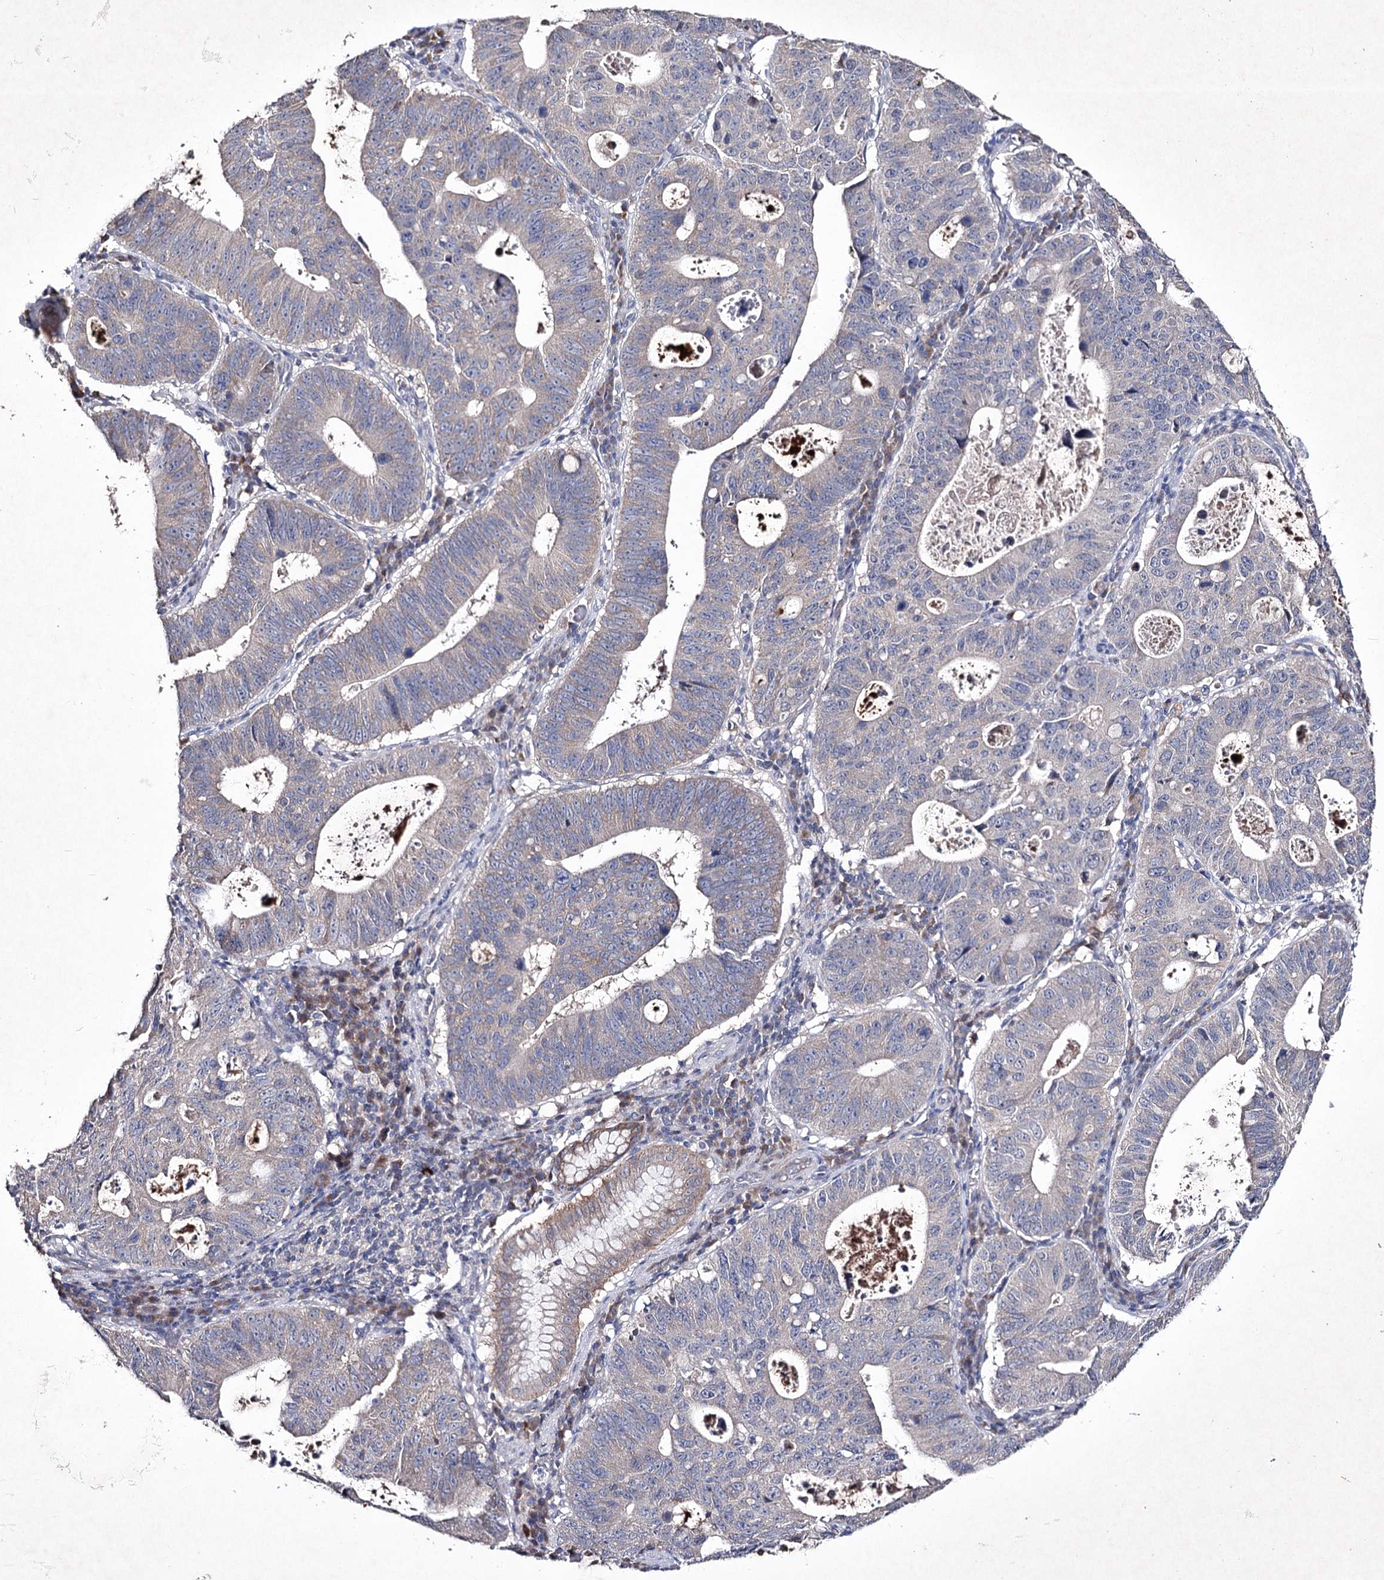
{"staining": {"intensity": "negative", "quantity": "none", "location": "none"}, "tissue": "stomach cancer", "cell_type": "Tumor cells", "image_type": "cancer", "snomed": [{"axis": "morphology", "description": "Adenocarcinoma, NOS"}, {"axis": "topography", "description": "Stomach"}], "caption": "A high-resolution photomicrograph shows IHC staining of stomach cancer, which displays no significant staining in tumor cells.", "gene": "SEMA4G", "patient": {"sex": "male", "age": 59}}